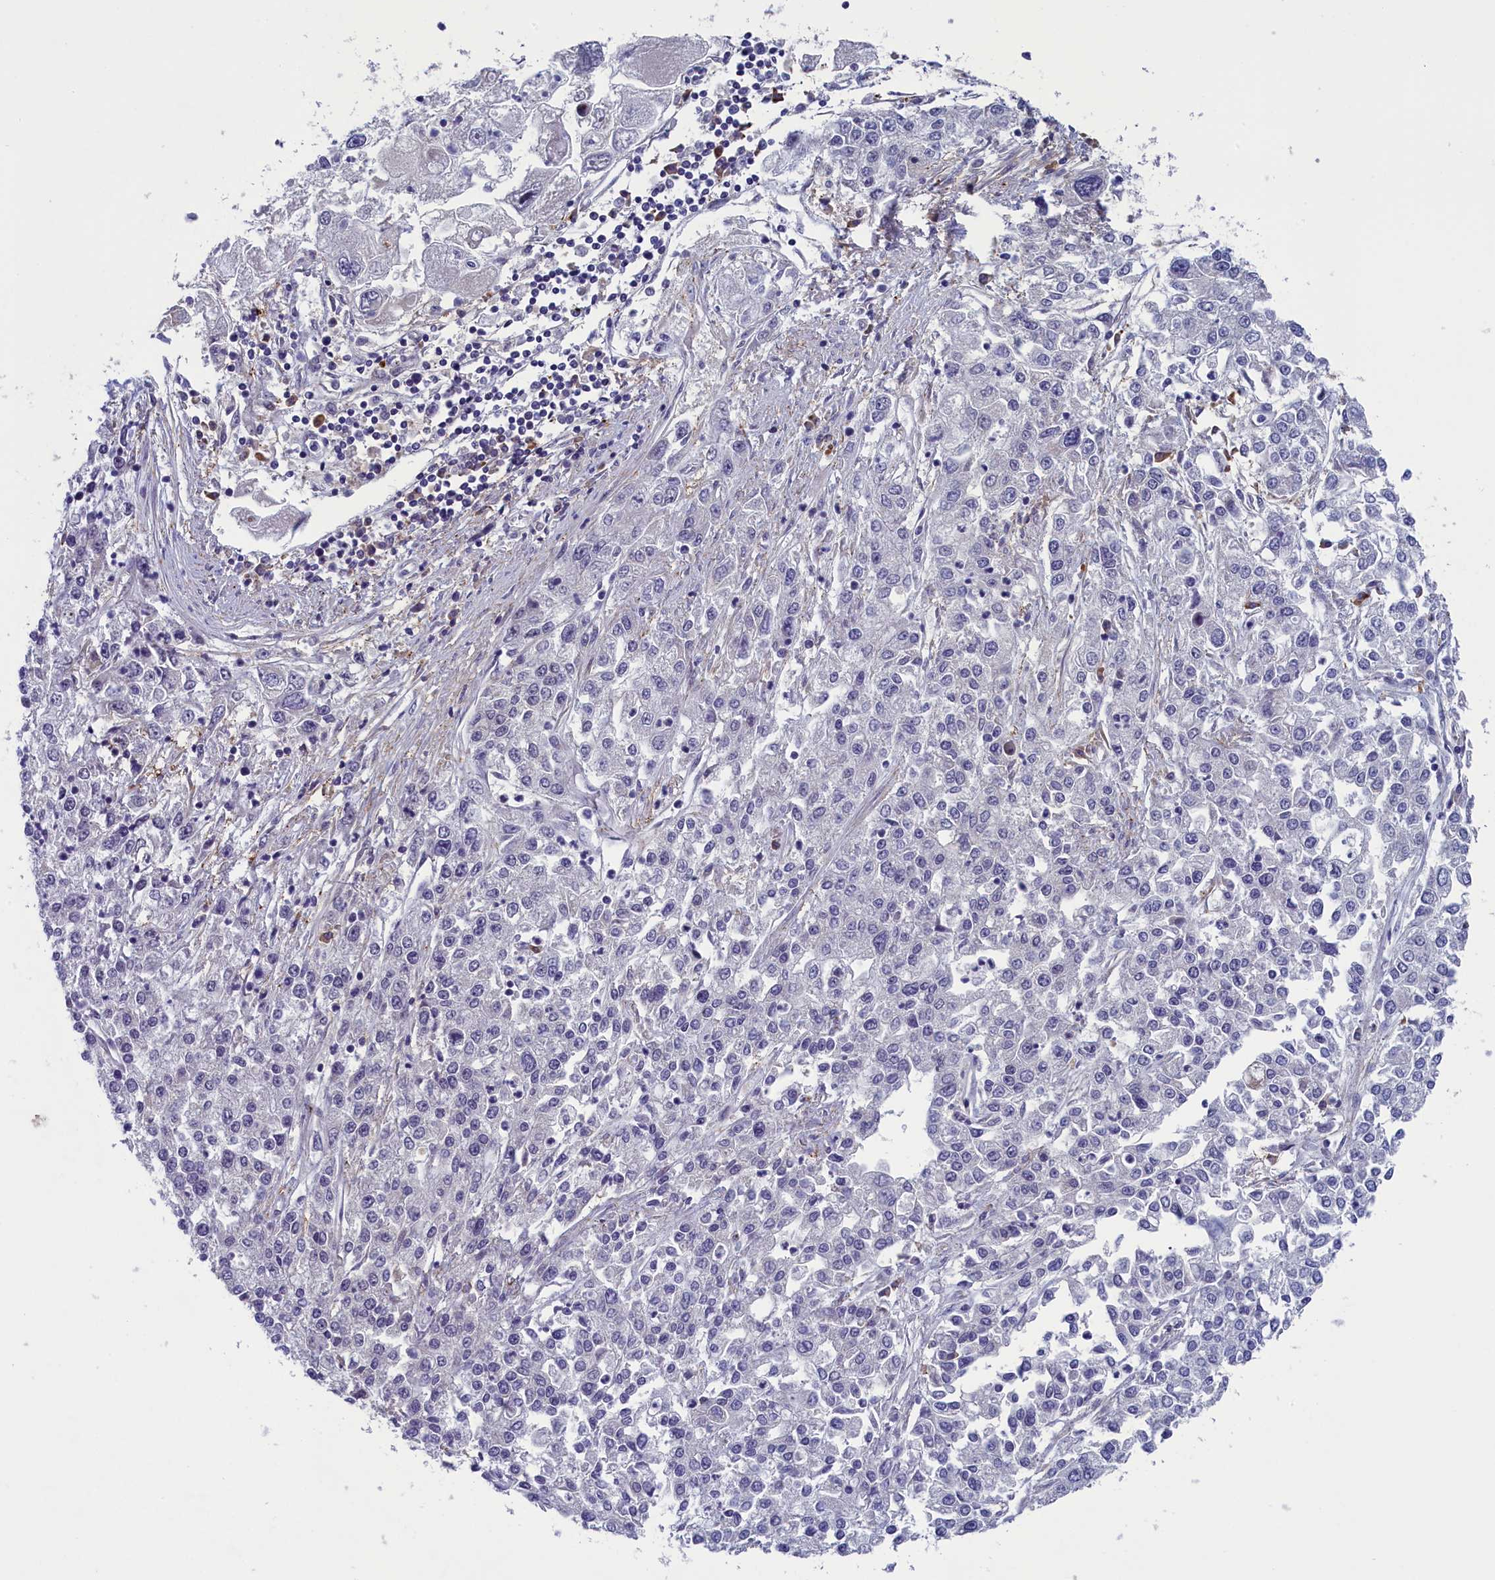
{"staining": {"intensity": "negative", "quantity": "none", "location": "none"}, "tissue": "endometrial cancer", "cell_type": "Tumor cells", "image_type": "cancer", "snomed": [{"axis": "morphology", "description": "Adenocarcinoma, NOS"}, {"axis": "topography", "description": "Endometrium"}], "caption": "Immunohistochemistry photomicrograph of neoplastic tissue: human endometrial adenocarcinoma stained with DAB shows no significant protein positivity in tumor cells.", "gene": "CNEP1R1", "patient": {"sex": "female", "age": 49}}